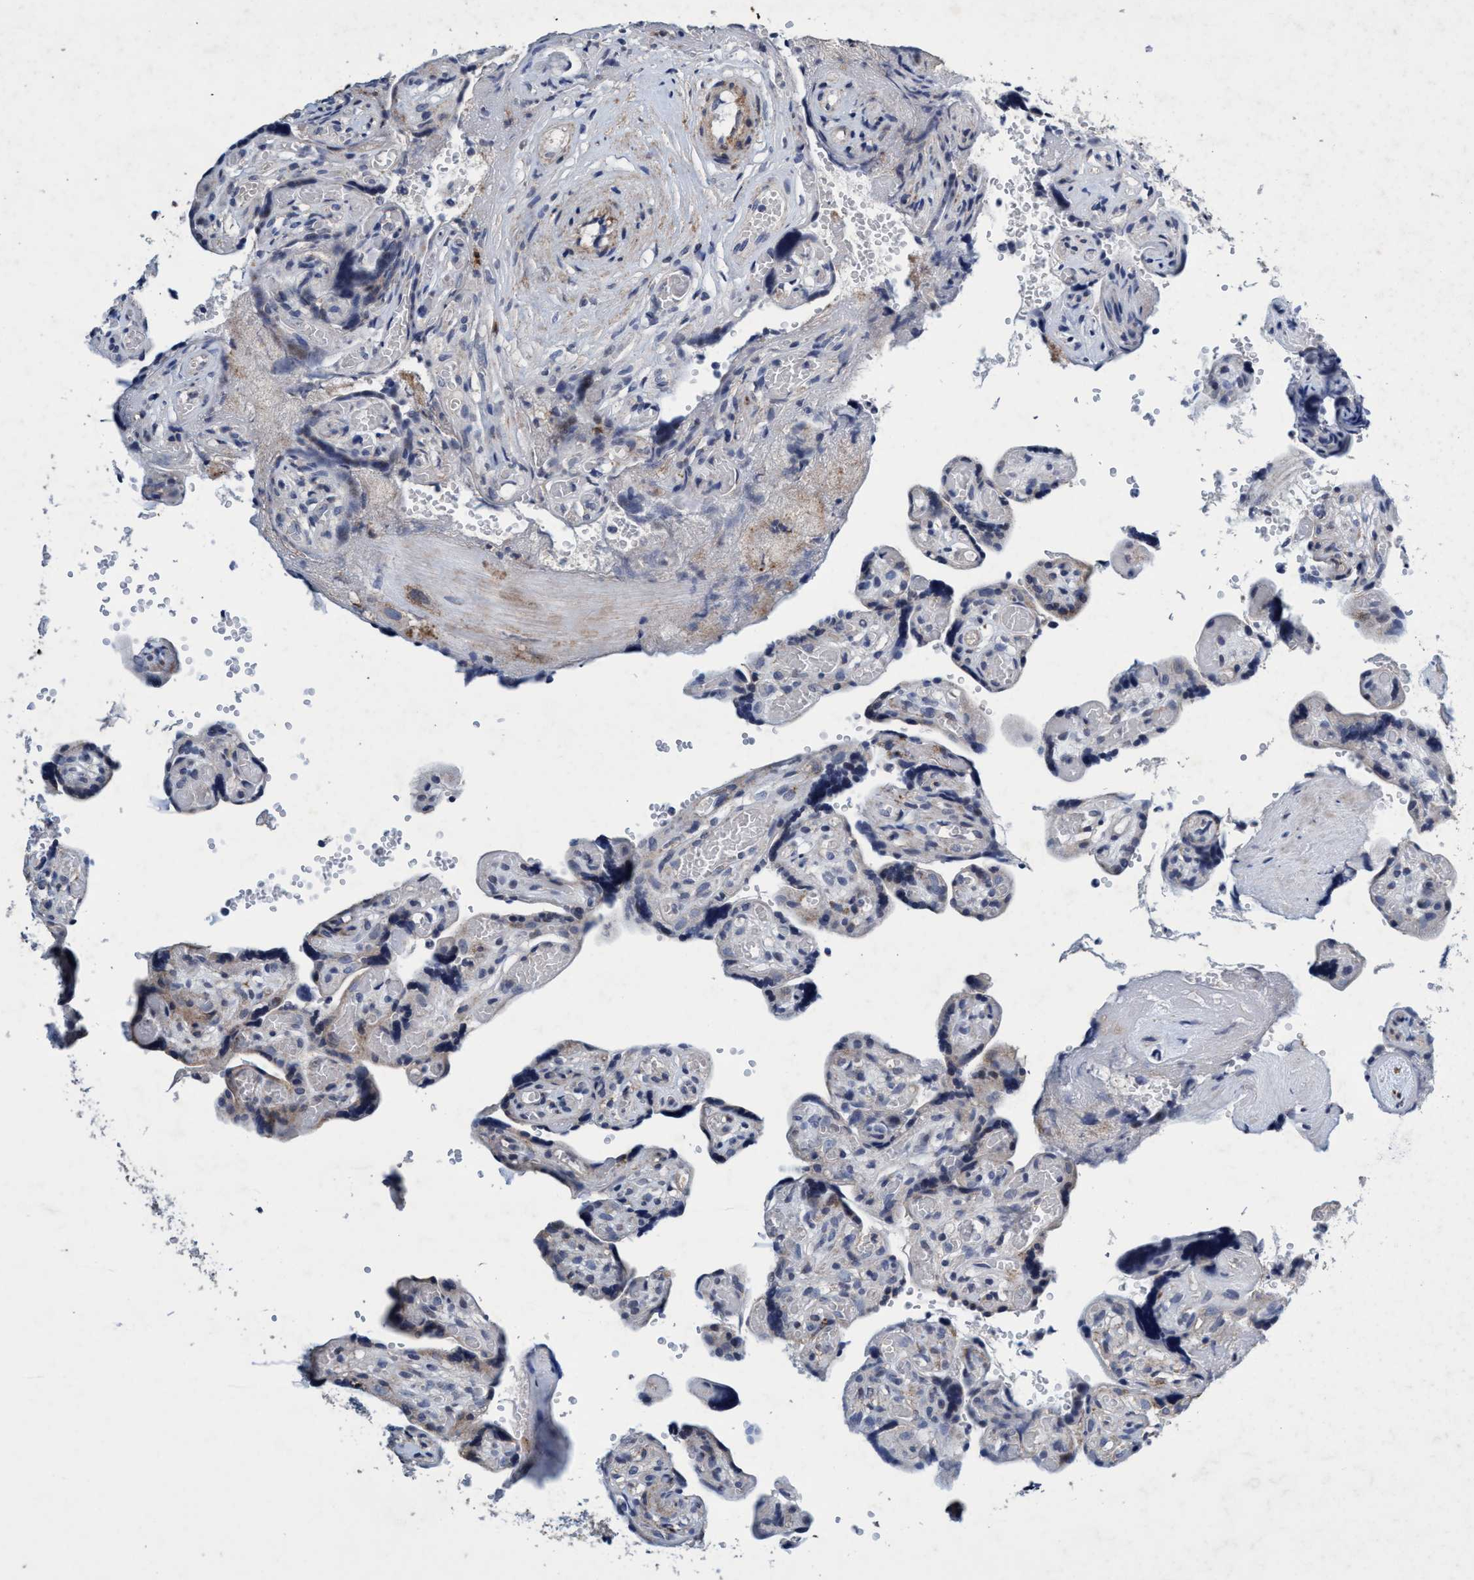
{"staining": {"intensity": "moderate", "quantity": ">75%", "location": "cytoplasmic/membranous"}, "tissue": "placenta", "cell_type": "Decidual cells", "image_type": "normal", "snomed": [{"axis": "morphology", "description": "Normal tissue, NOS"}, {"axis": "topography", "description": "Placenta"}], "caption": "A high-resolution photomicrograph shows immunohistochemistry staining of normal placenta, which displays moderate cytoplasmic/membranous positivity in about >75% of decidual cells. (DAB IHC with brightfield microscopy, high magnification).", "gene": "GRB14", "patient": {"sex": "female", "age": 30}}